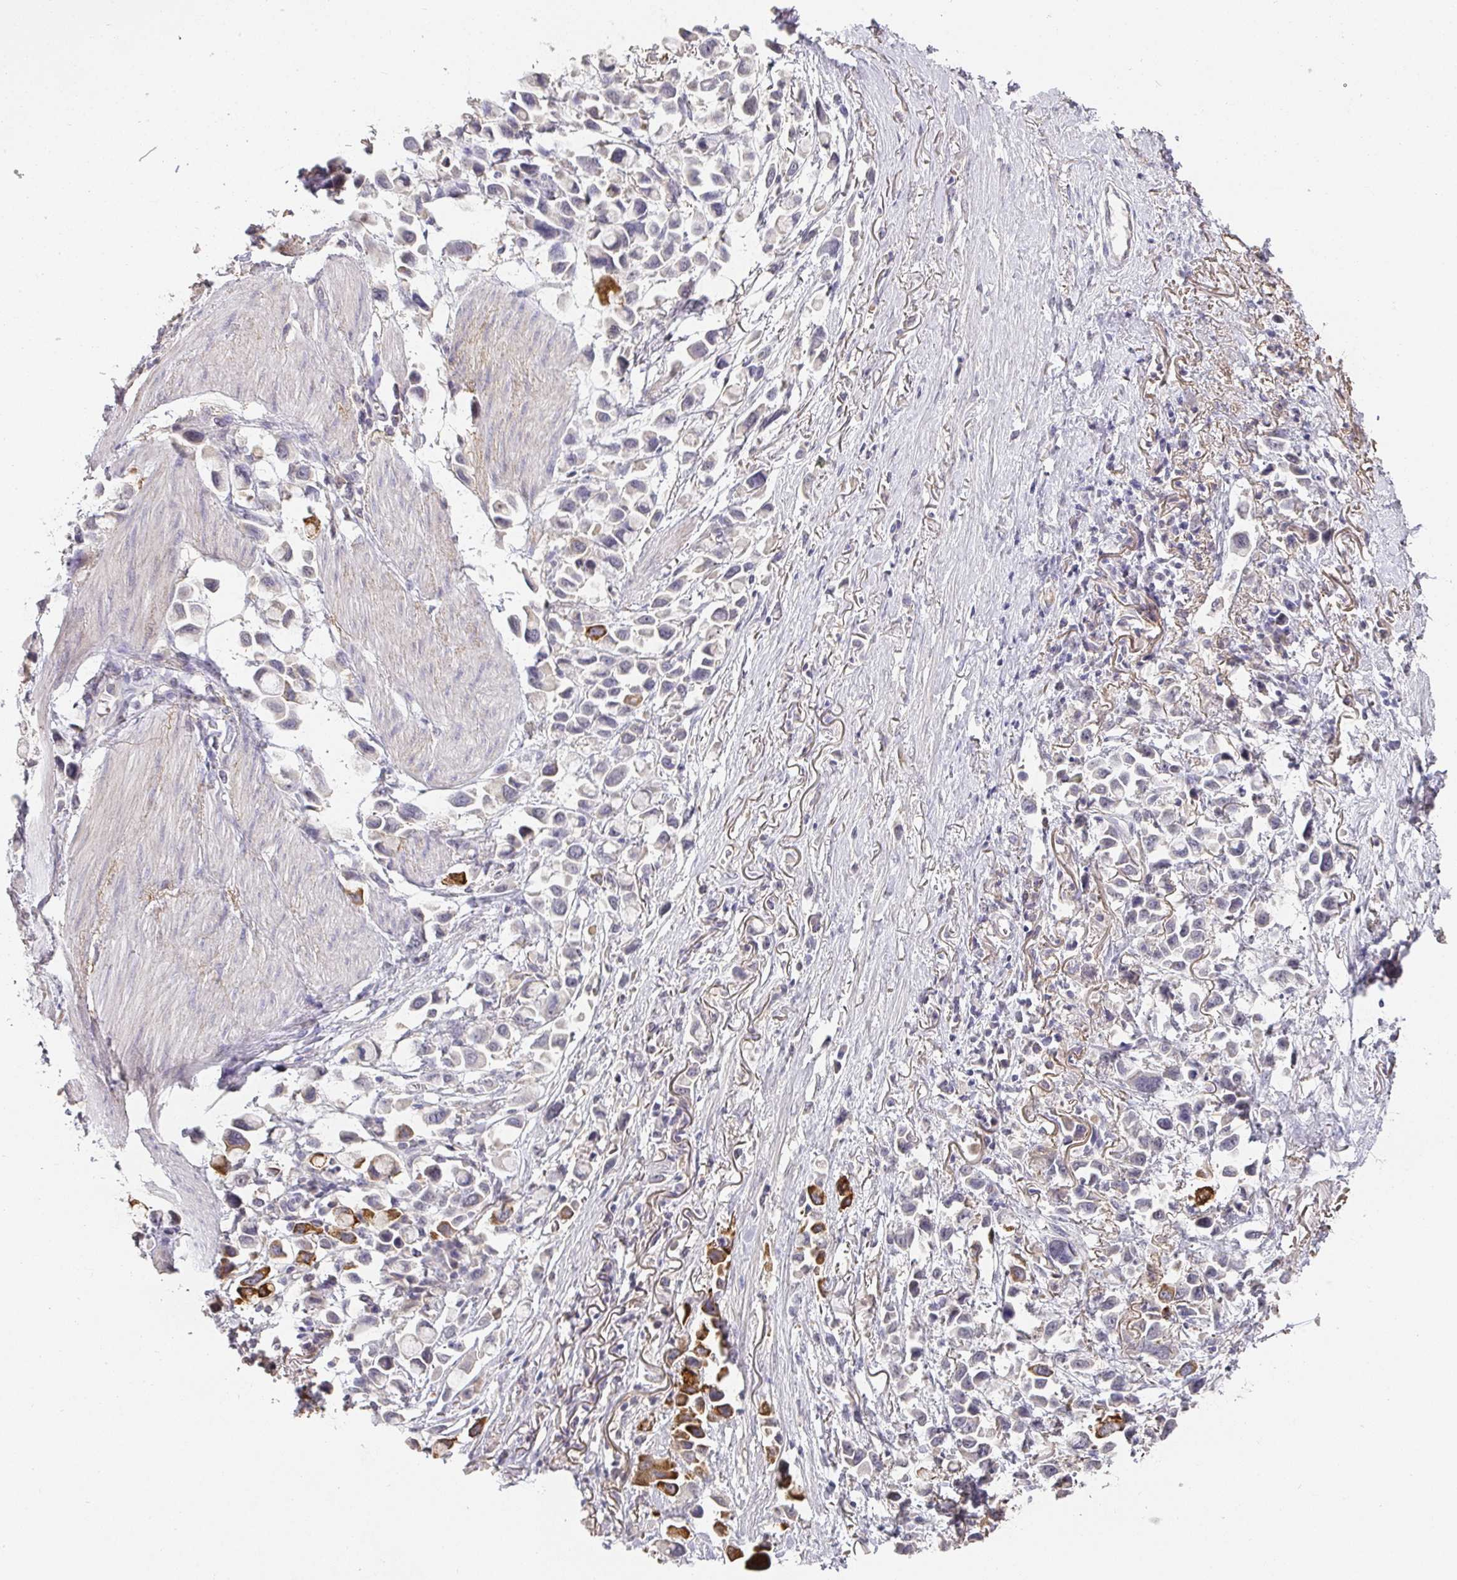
{"staining": {"intensity": "strong", "quantity": "25%-75%", "location": "cytoplasmic/membranous"}, "tissue": "stomach cancer", "cell_type": "Tumor cells", "image_type": "cancer", "snomed": [{"axis": "morphology", "description": "Adenocarcinoma, NOS"}, {"axis": "topography", "description": "Stomach"}], "caption": "Stomach cancer was stained to show a protein in brown. There is high levels of strong cytoplasmic/membranous staining in about 25%-75% of tumor cells. The staining is performed using DAB (3,3'-diaminobenzidine) brown chromogen to label protein expression. The nuclei are counter-stained blue using hematoxylin.", "gene": "FOXN4", "patient": {"sex": "female", "age": 81}}